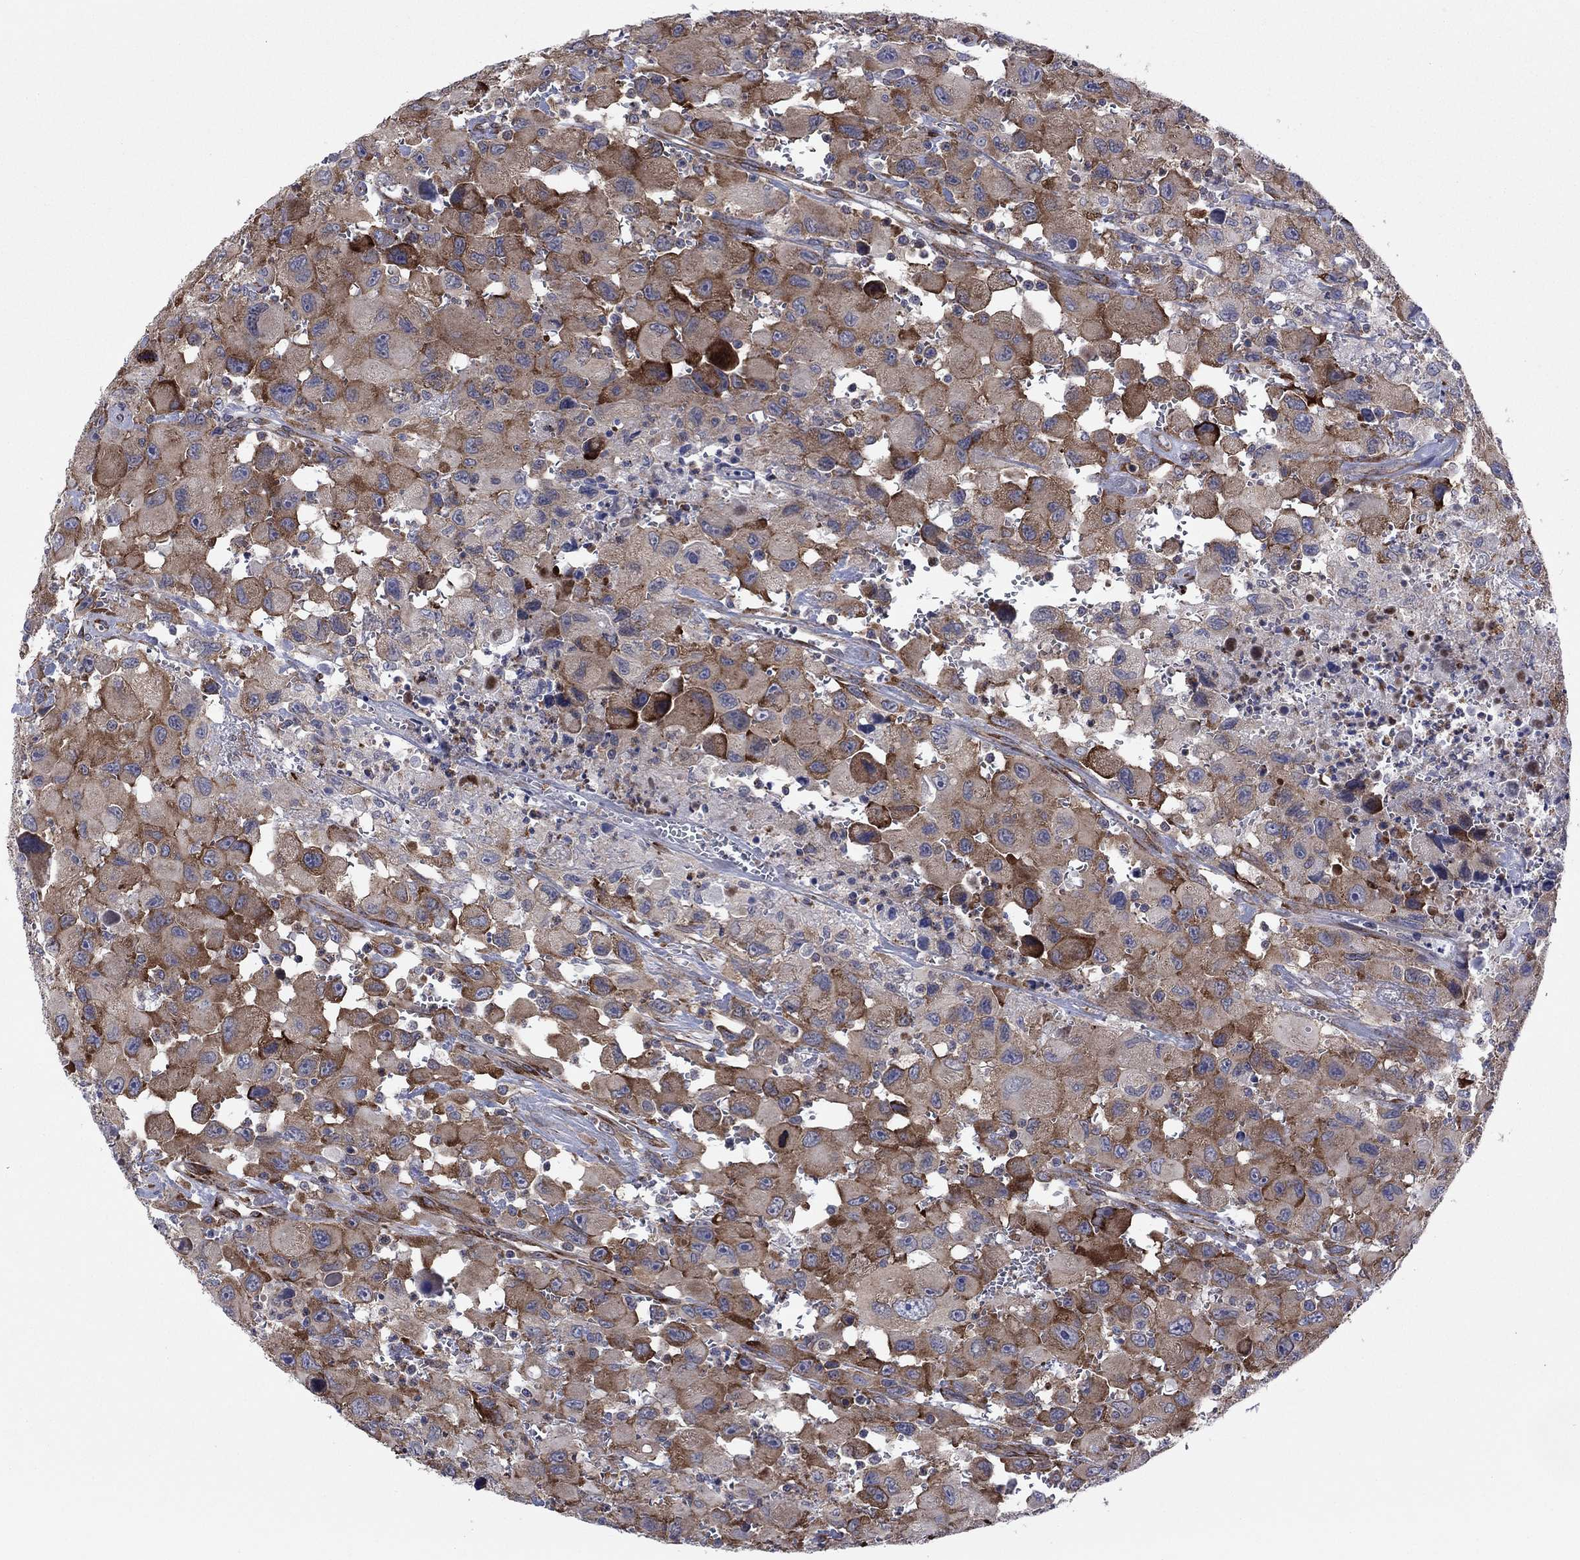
{"staining": {"intensity": "moderate", "quantity": ">75%", "location": "cytoplasmic/membranous"}, "tissue": "head and neck cancer", "cell_type": "Tumor cells", "image_type": "cancer", "snomed": [{"axis": "morphology", "description": "Squamous cell carcinoma, NOS"}, {"axis": "morphology", "description": "Squamous cell carcinoma, metastatic, NOS"}, {"axis": "topography", "description": "Oral tissue"}, {"axis": "topography", "description": "Head-Neck"}], "caption": "Human head and neck metastatic squamous cell carcinoma stained with a protein marker shows moderate staining in tumor cells.", "gene": "GPR155", "patient": {"sex": "female", "age": 85}}